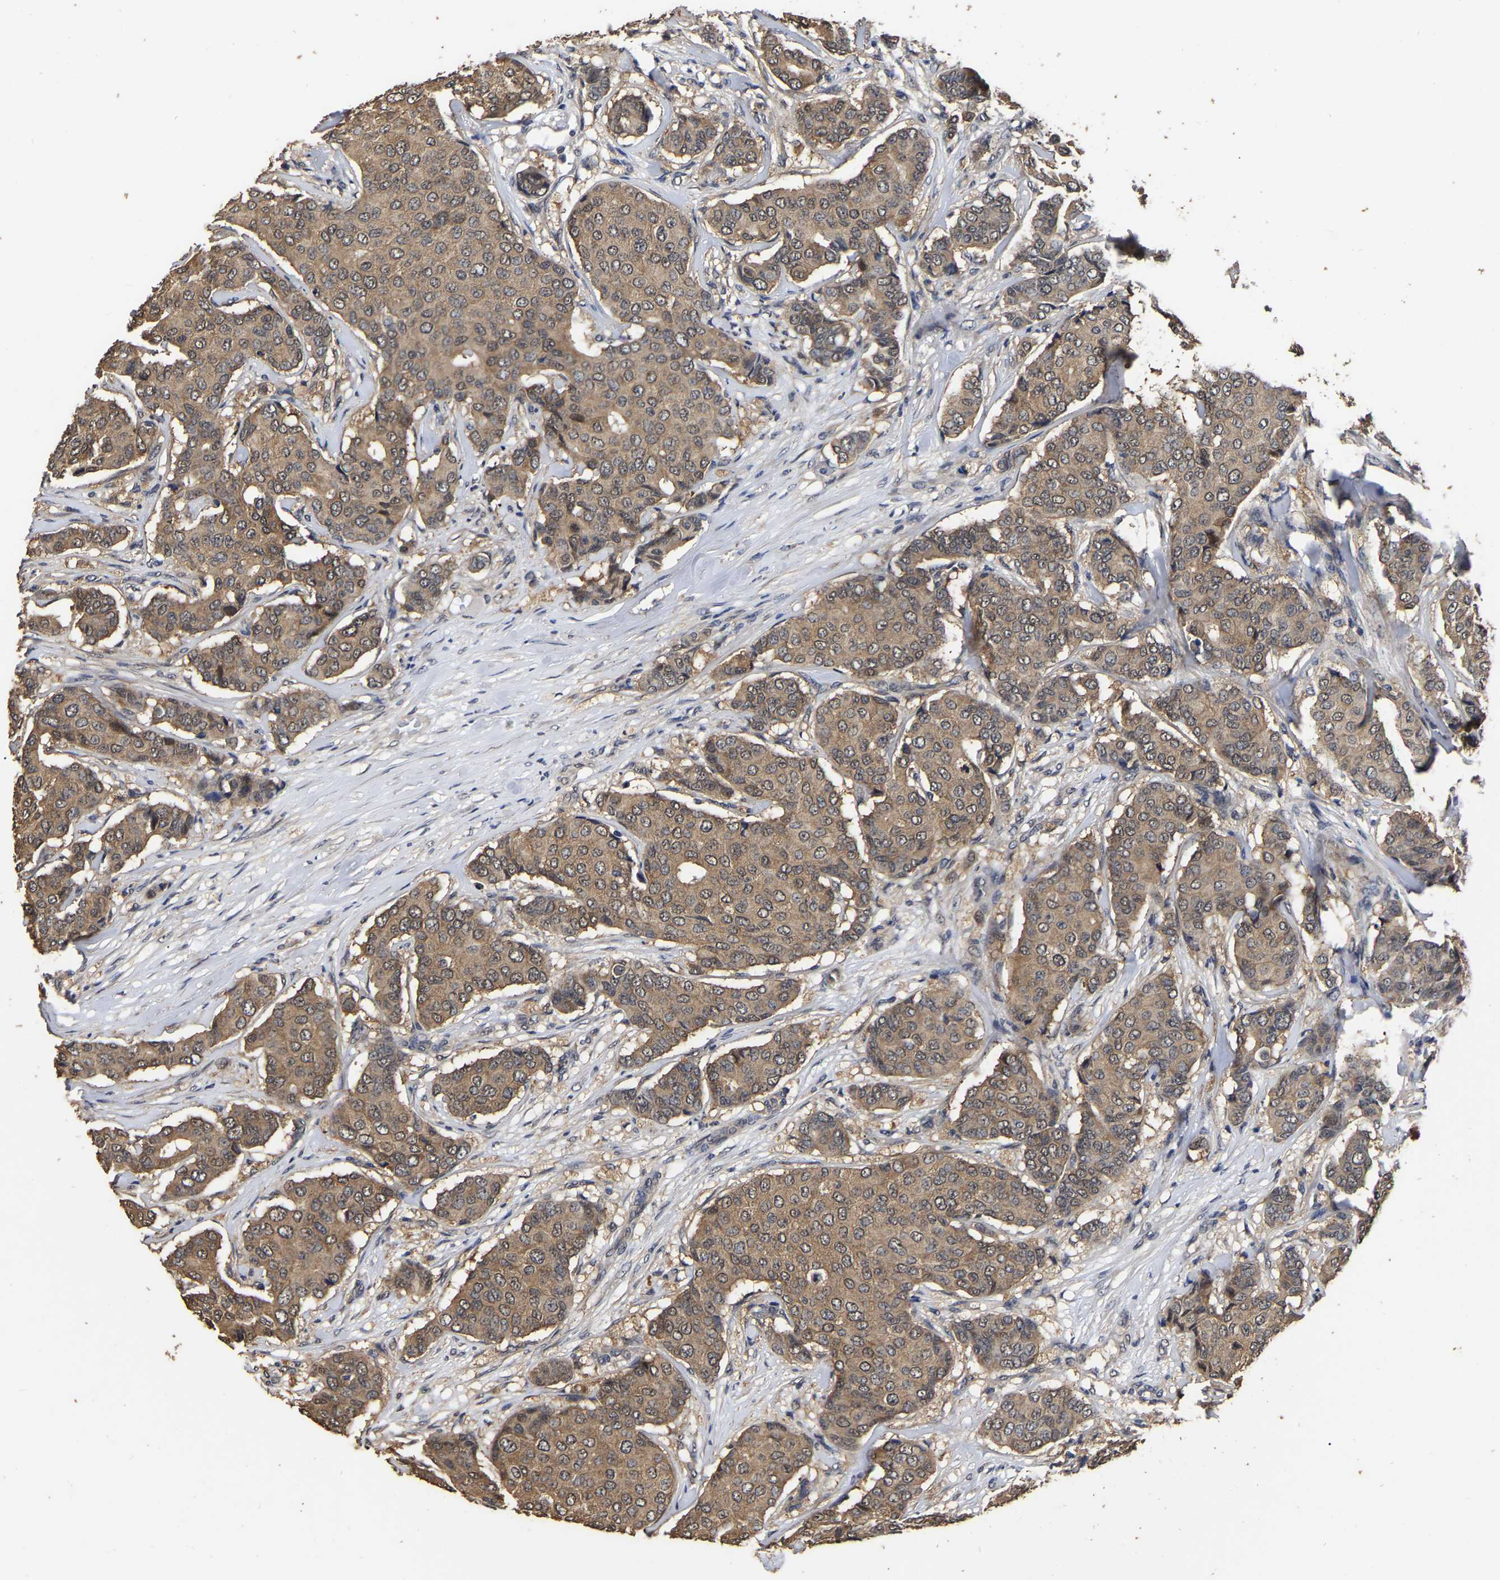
{"staining": {"intensity": "moderate", "quantity": ">75%", "location": "cytoplasmic/membranous"}, "tissue": "breast cancer", "cell_type": "Tumor cells", "image_type": "cancer", "snomed": [{"axis": "morphology", "description": "Duct carcinoma"}, {"axis": "topography", "description": "Breast"}], "caption": "A photomicrograph of human breast cancer stained for a protein shows moderate cytoplasmic/membranous brown staining in tumor cells.", "gene": "STK32C", "patient": {"sex": "female", "age": 75}}